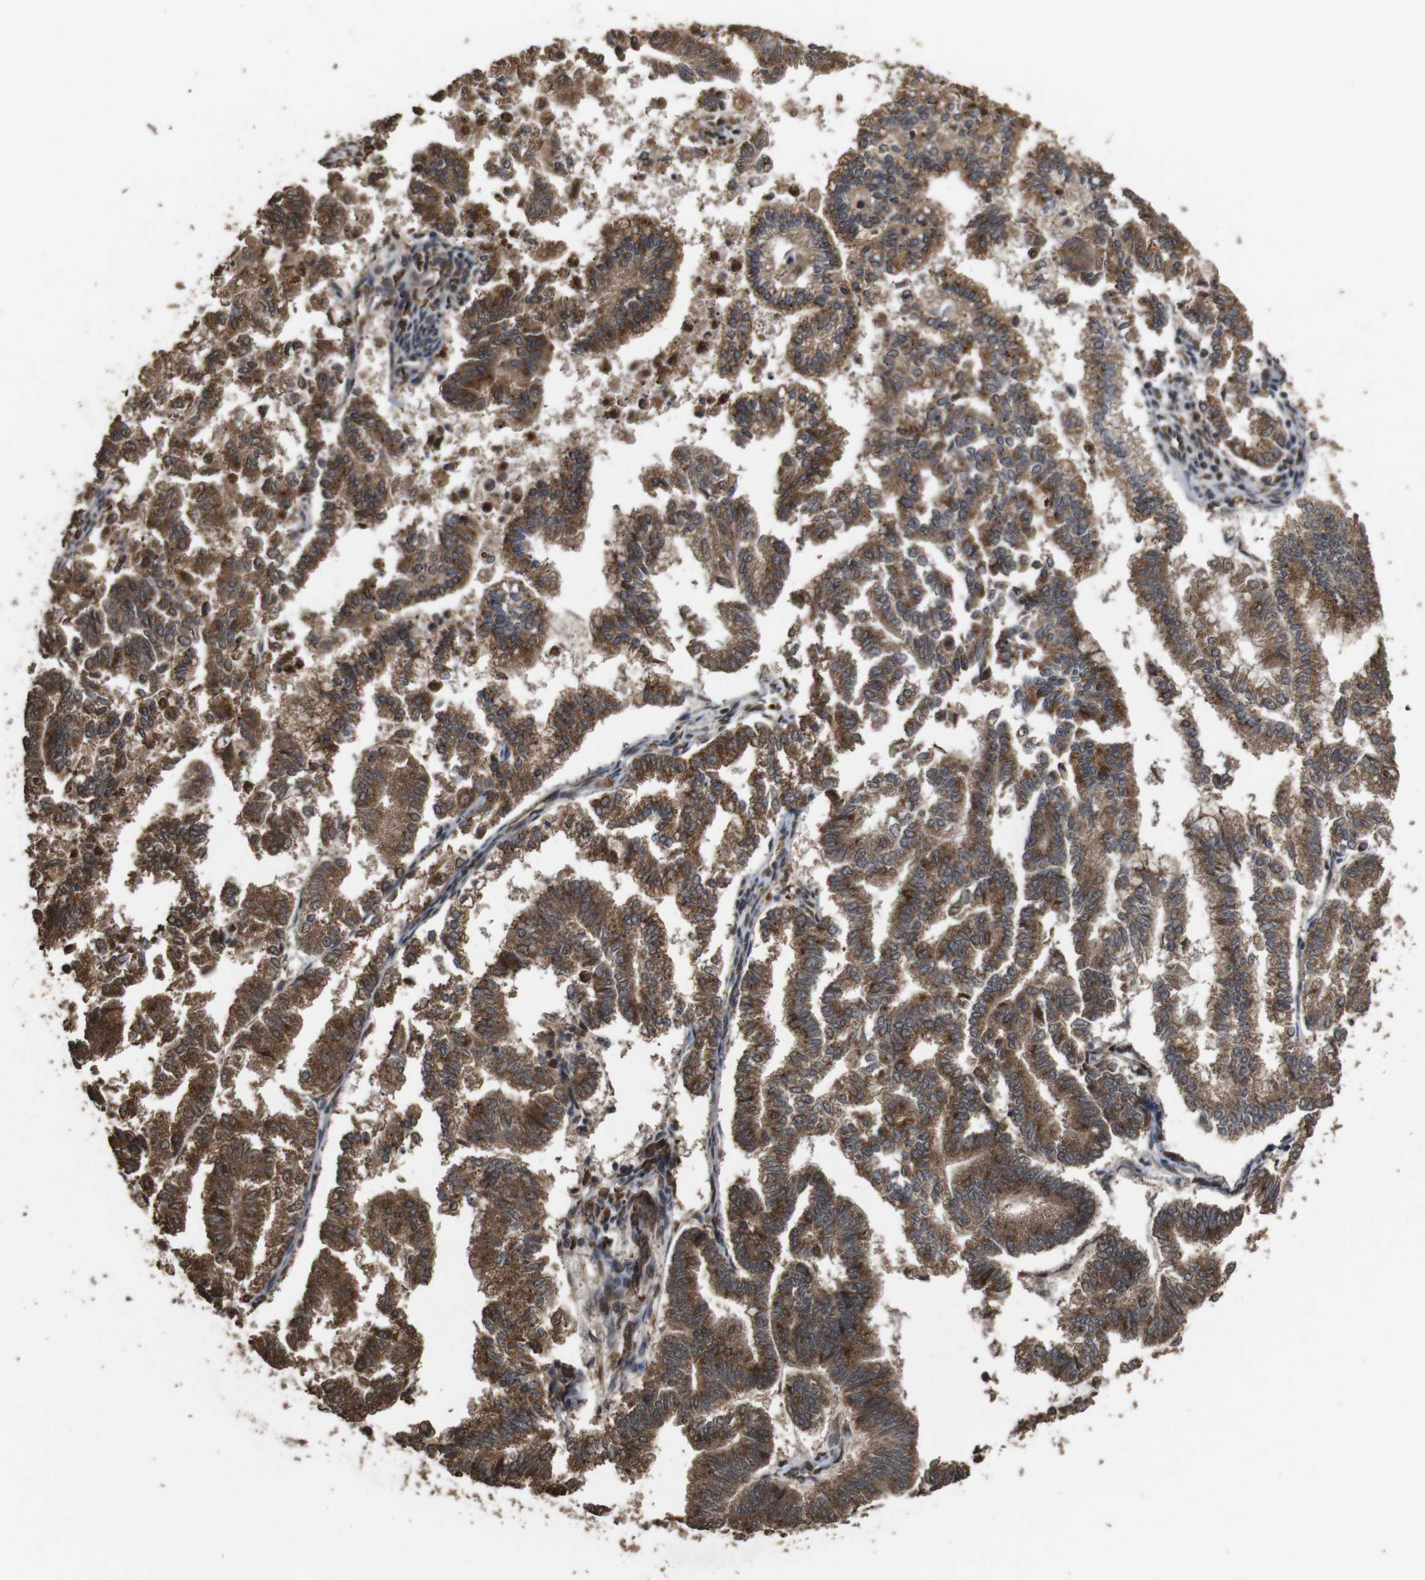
{"staining": {"intensity": "strong", "quantity": ">75%", "location": "cytoplasmic/membranous"}, "tissue": "endometrial cancer", "cell_type": "Tumor cells", "image_type": "cancer", "snomed": [{"axis": "morphology", "description": "Necrosis, NOS"}, {"axis": "morphology", "description": "Adenocarcinoma, NOS"}, {"axis": "topography", "description": "Endometrium"}], "caption": "High-power microscopy captured an IHC photomicrograph of adenocarcinoma (endometrial), revealing strong cytoplasmic/membranous staining in approximately >75% of tumor cells.", "gene": "RRAS2", "patient": {"sex": "female", "age": 79}}